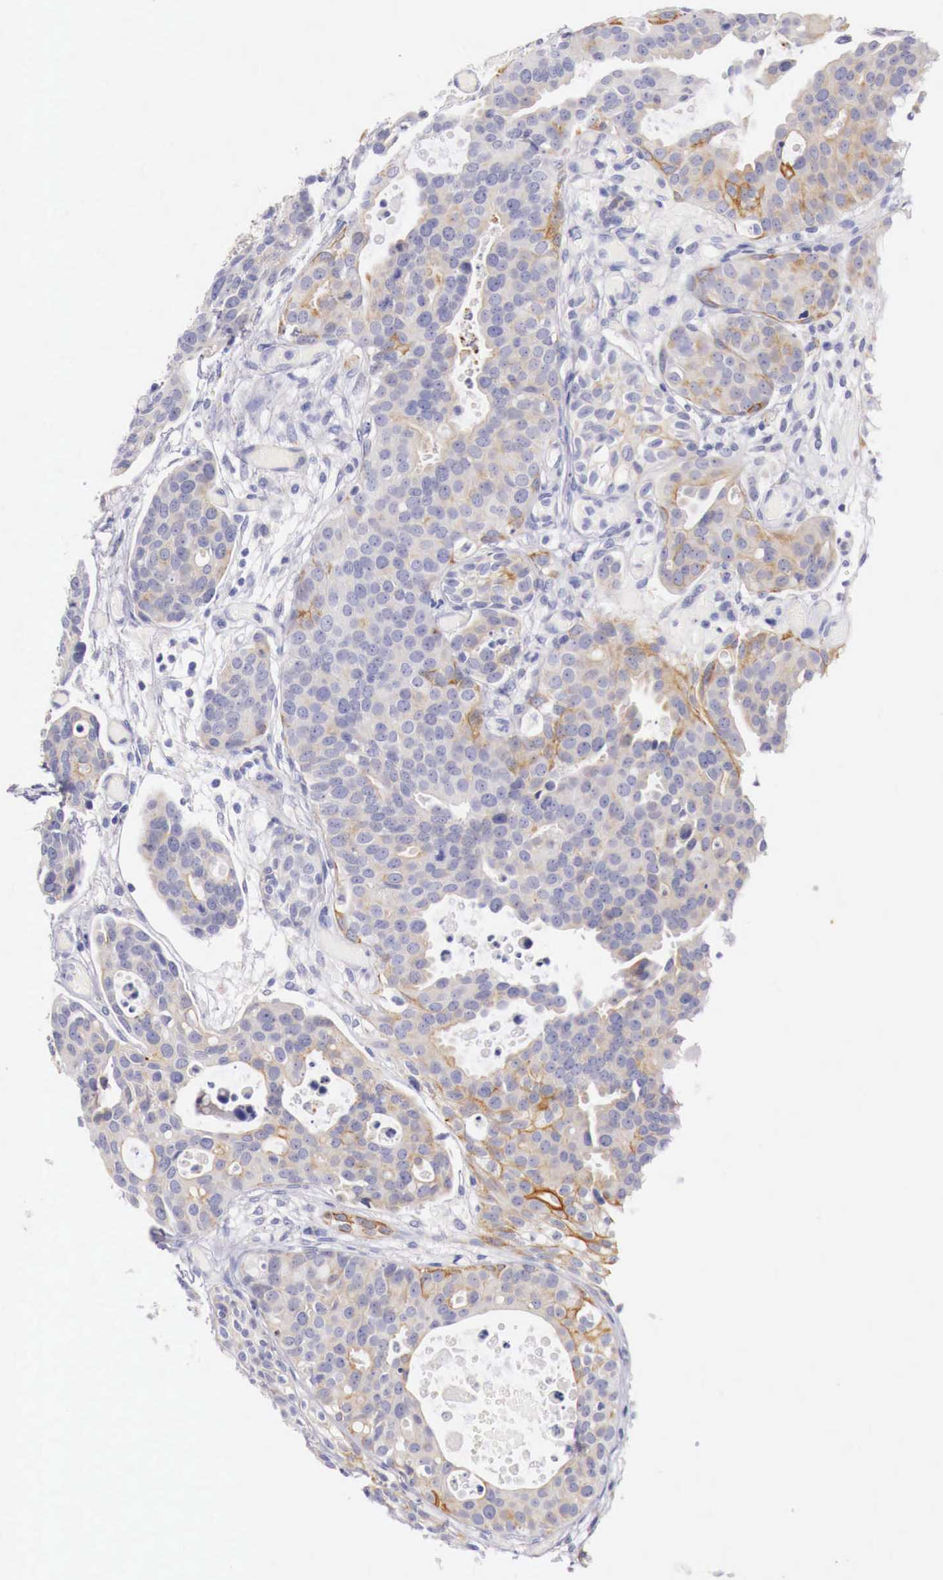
{"staining": {"intensity": "weak", "quantity": ">75%", "location": "cytoplasmic/membranous"}, "tissue": "urothelial cancer", "cell_type": "Tumor cells", "image_type": "cancer", "snomed": [{"axis": "morphology", "description": "Urothelial carcinoma, High grade"}, {"axis": "topography", "description": "Urinary bladder"}], "caption": "This image demonstrates urothelial carcinoma (high-grade) stained with IHC to label a protein in brown. The cytoplasmic/membranous of tumor cells show weak positivity for the protein. Nuclei are counter-stained blue.", "gene": "NREP", "patient": {"sex": "male", "age": 78}}